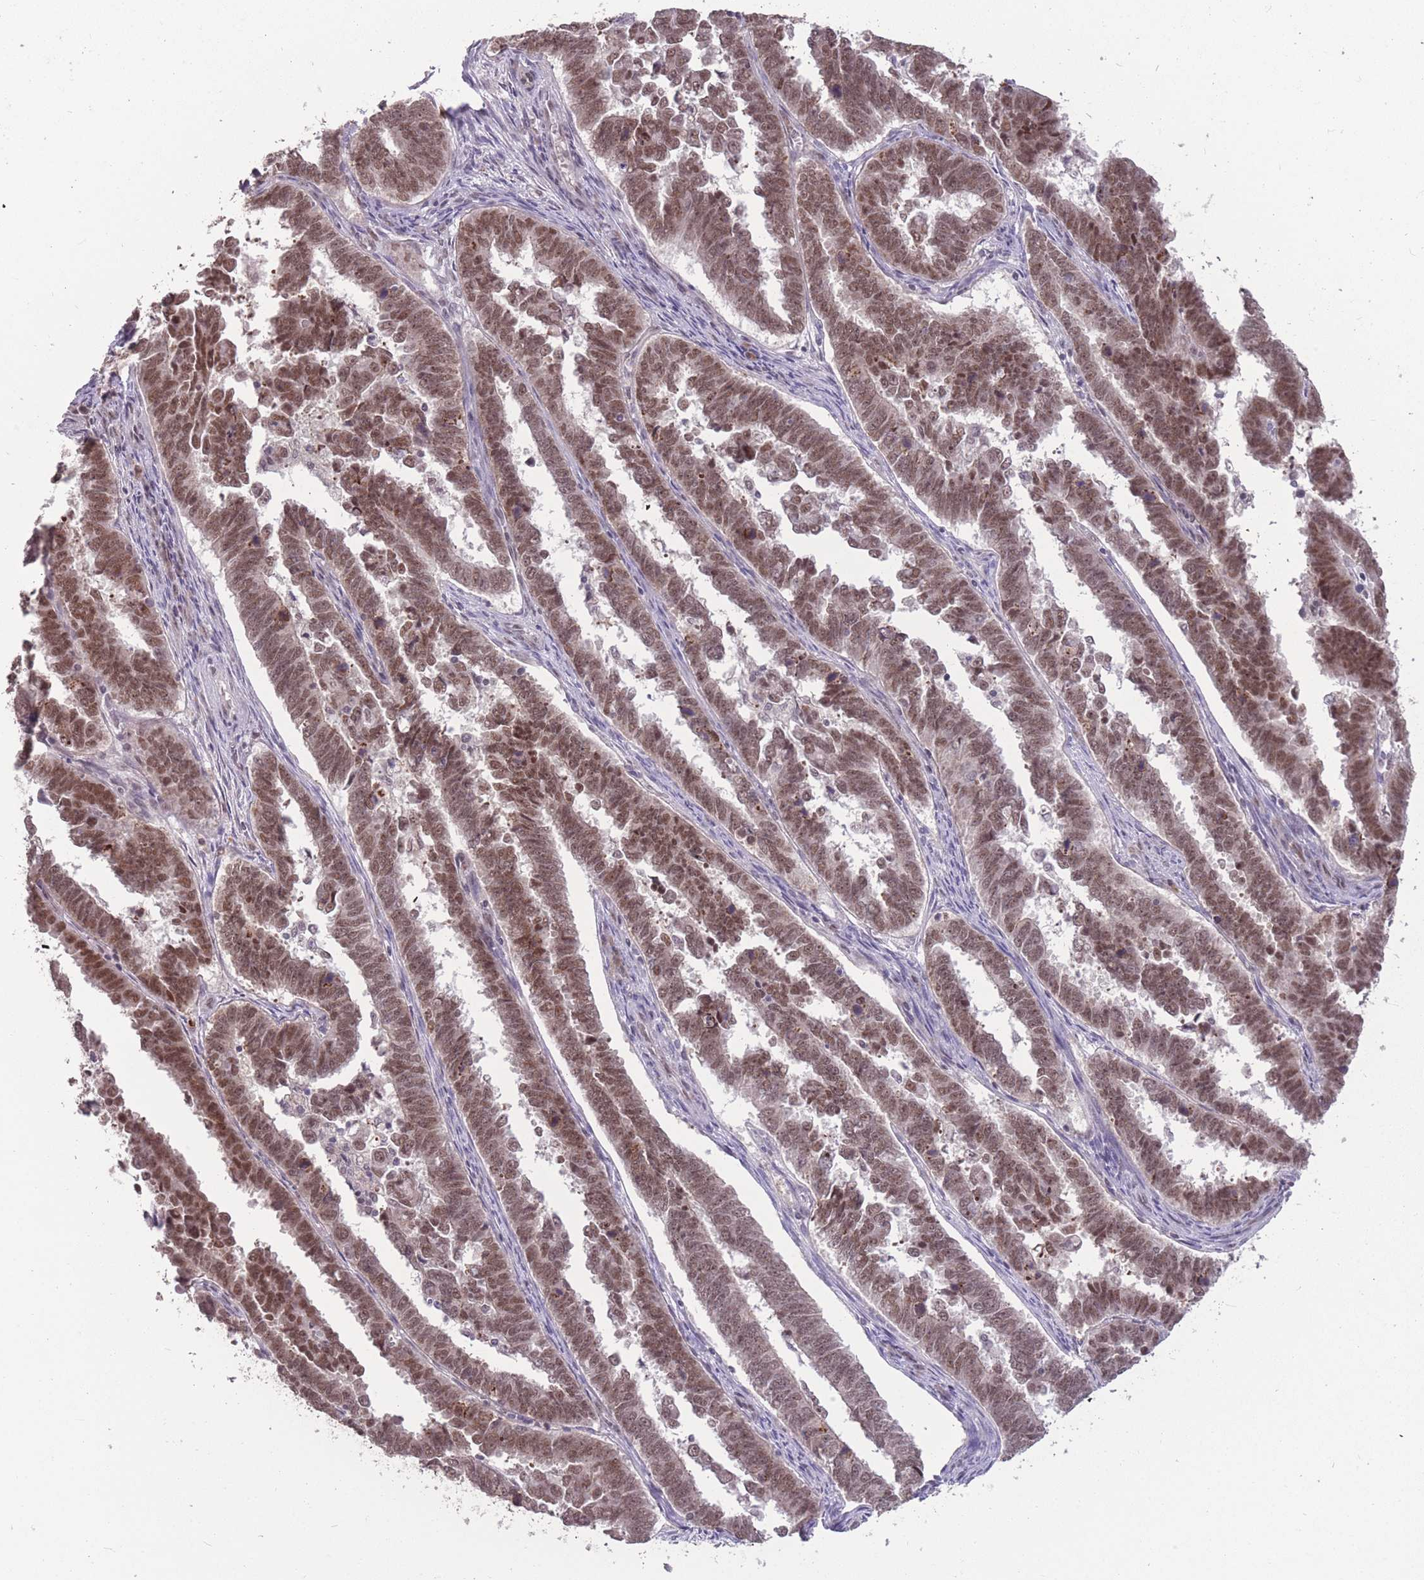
{"staining": {"intensity": "moderate", "quantity": ">75%", "location": "nuclear"}, "tissue": "endometrial cancer", "cell_type": "Tumor cells", "image_type": "cancer", "snomed": [{"axis": "morphology", "description": "Adenocarcinoma, NOS"}, {"axis": "topography", "description": "Endometrium"}], "caption": "Endometrial cancer (adenocarcinoma) stained for a protein (brown) demonstrates moderate nuclear positive expression in about >75% of tumor cells.", "gene": "HNRNPUL1", "patient": {"sex": "female", "age": 75}}